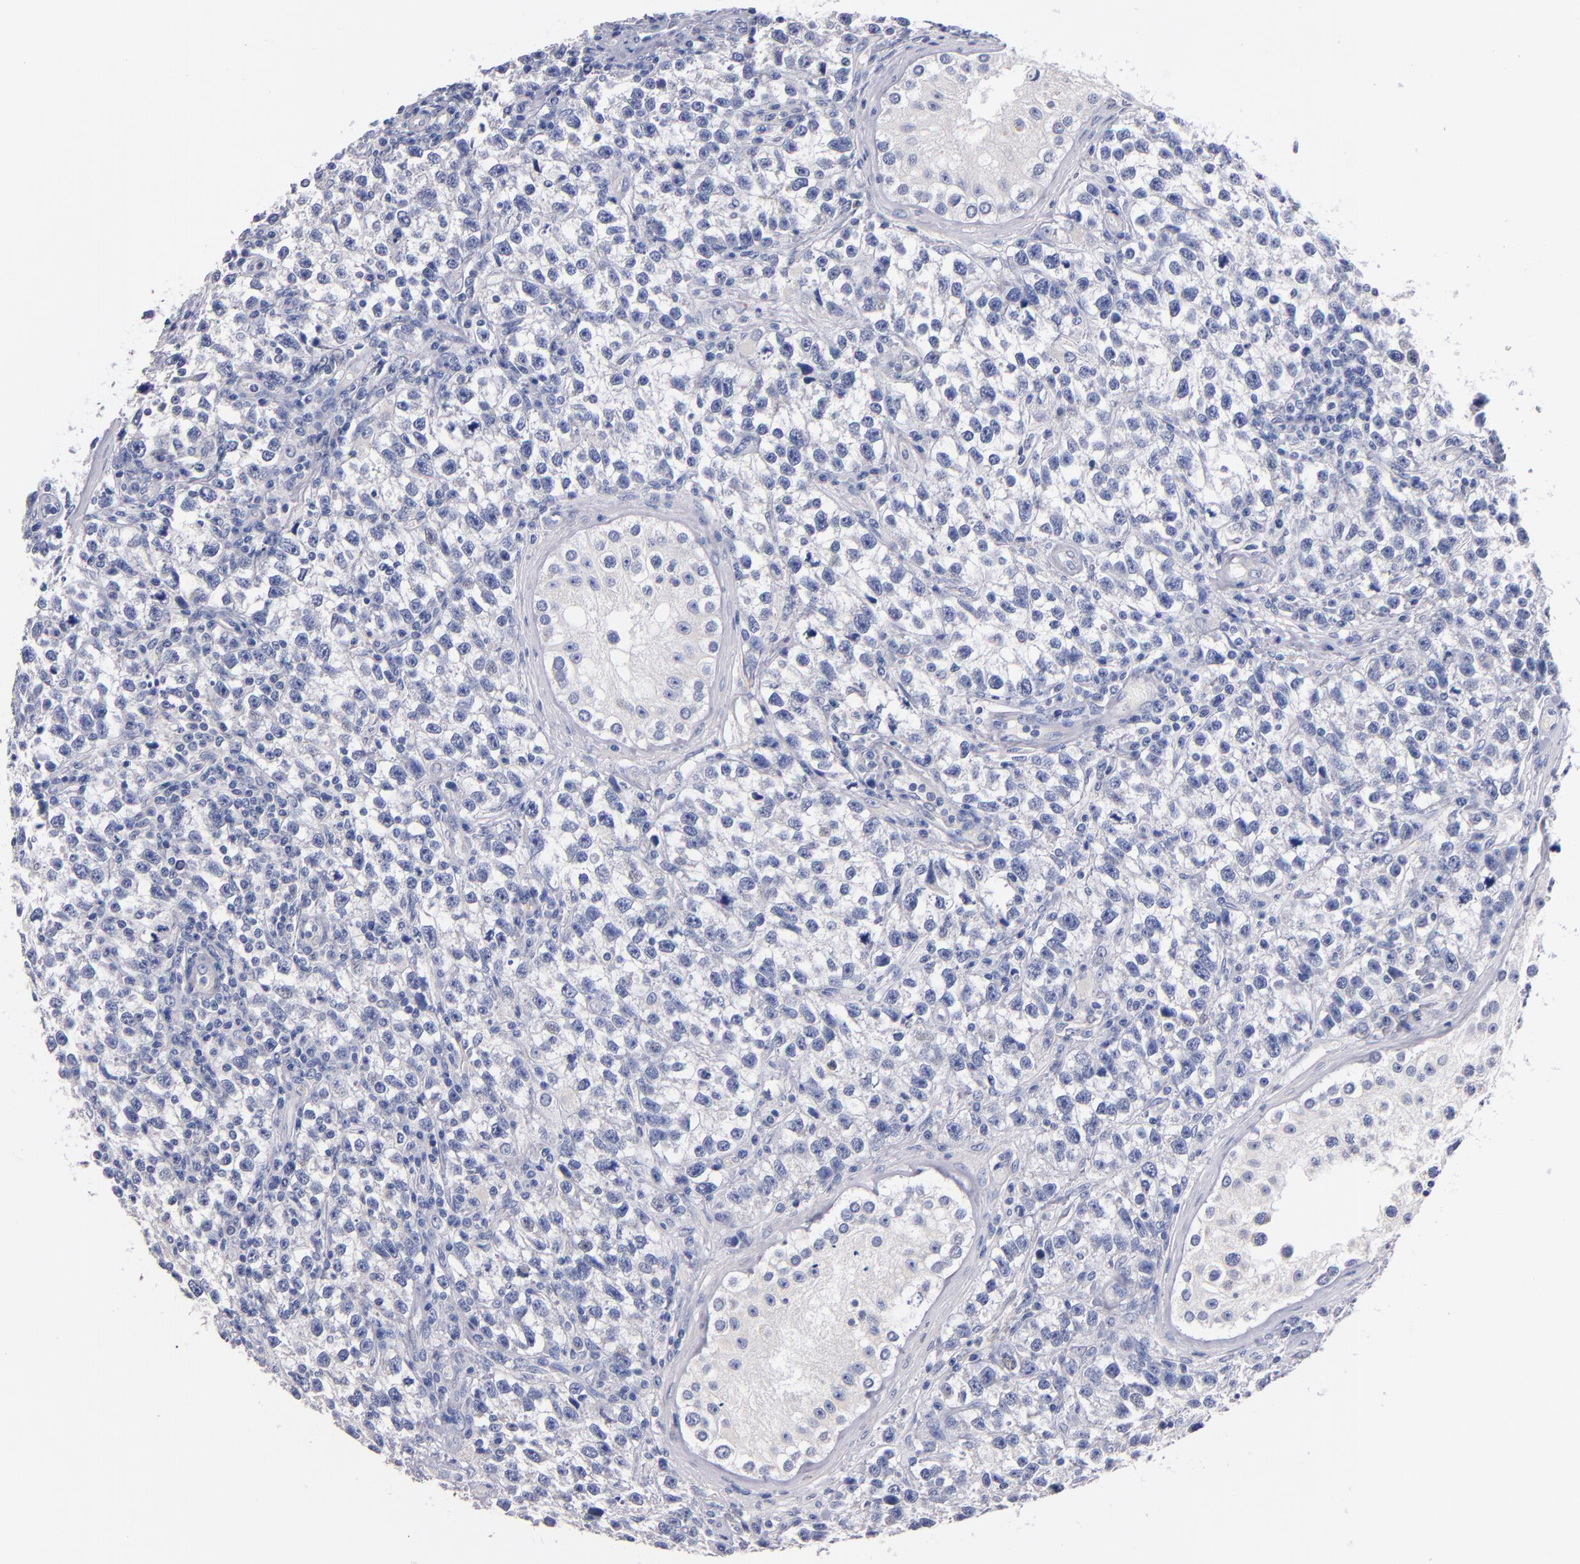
{"staining": {"intensity": "negative", "quantity": "none", "location": "none"}, "tissue": "testis cancer", "cell_type": "Tumor cells", "image_type": "cancer", "snomed": [{"axis": "morphology", "description": "Seminoma, NOS"}, {"axis": "topography", "description": "Testis"}], "caption": "This is an immunohistochemistry photomicrograph of seminoma (testis). There is no positivity in tumor cells.", "gene": "CNTNAP2", "patient": {"sex": "male", "age": 38}}